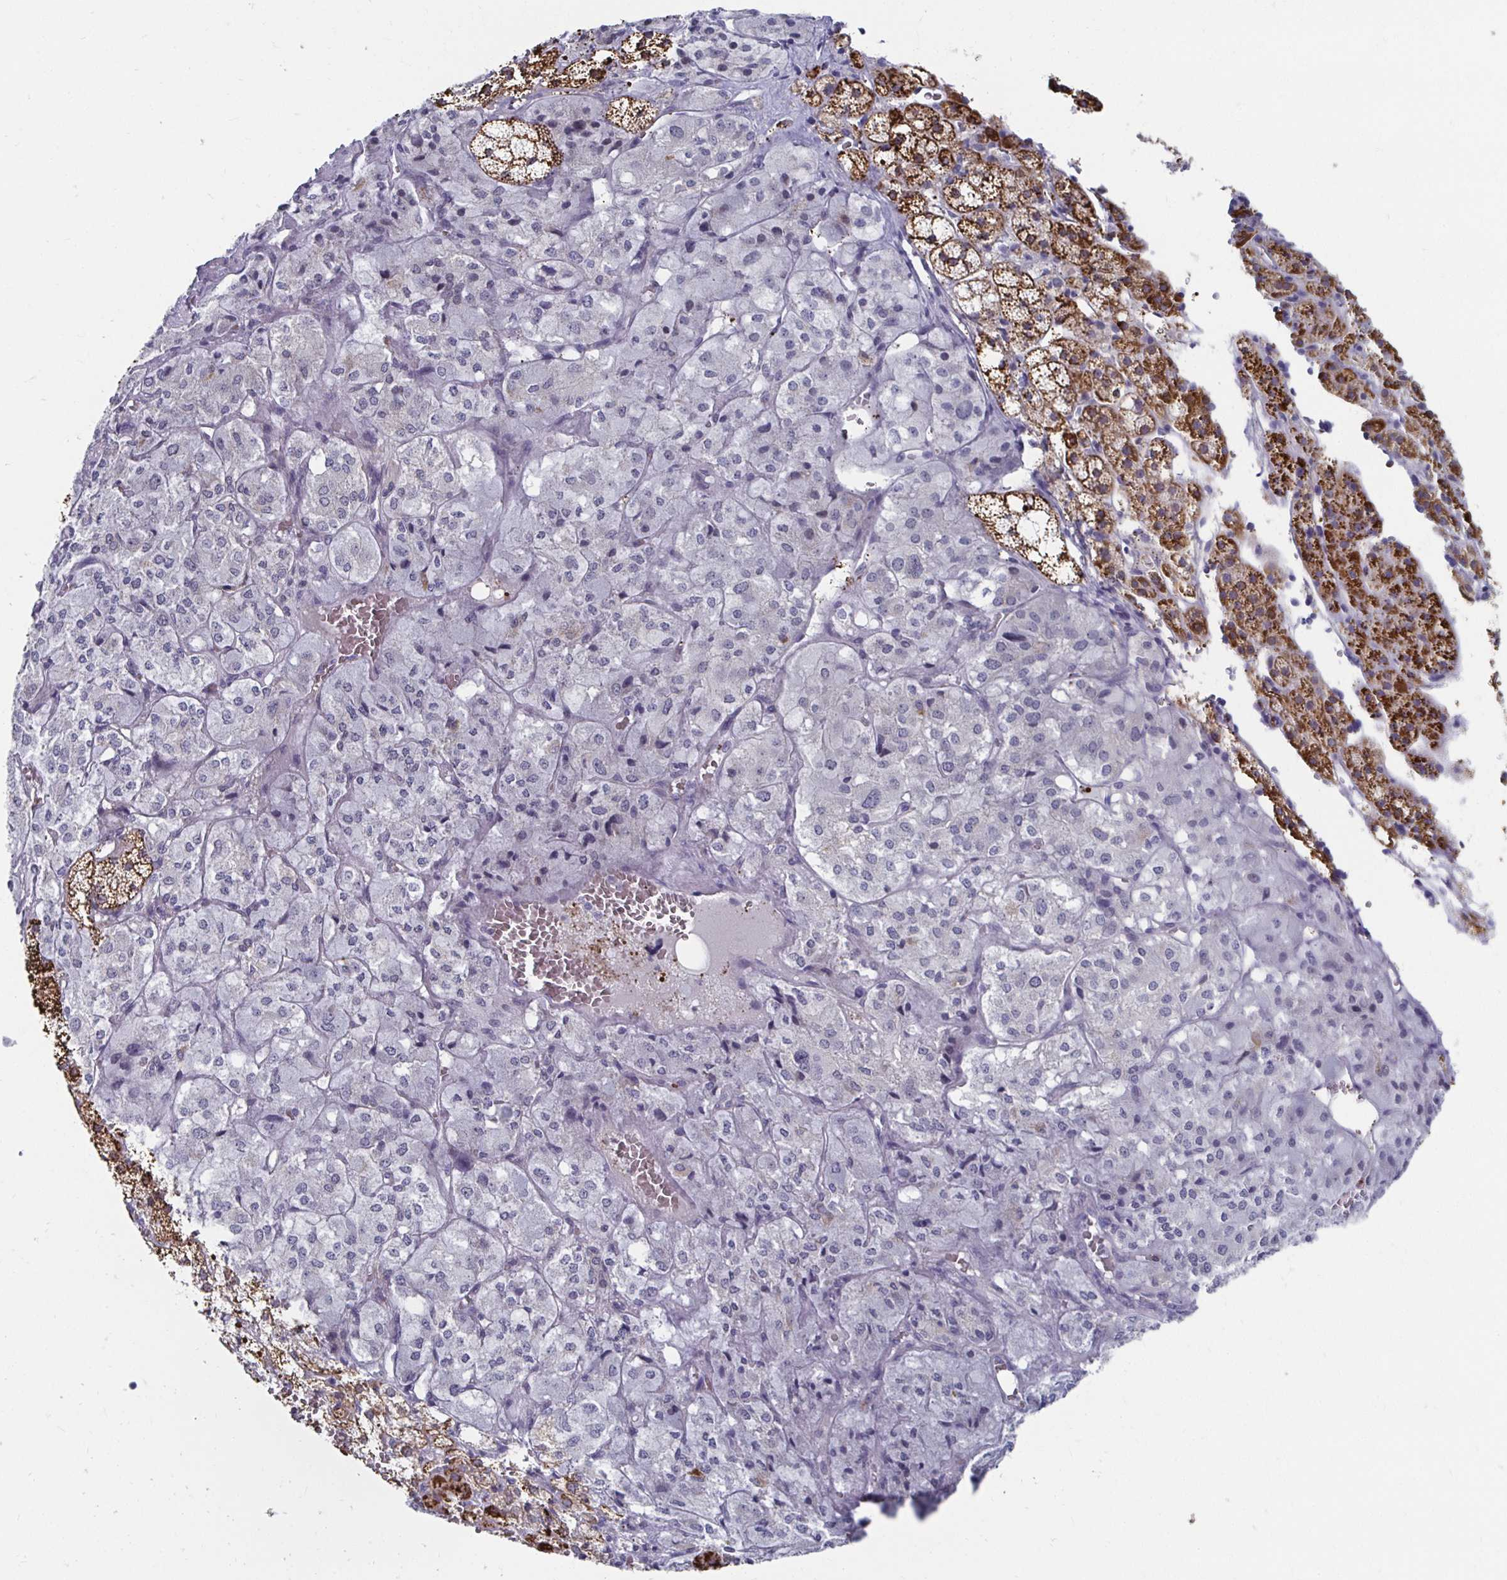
{"staining": {"intensity": "strong", "quantity": "25%-75%", "location": "cytoplasmic/membranous"}, "tissue": "adrenal gland", "cell_type": "Glandular cells", "image_type": "normal", "snomed": [{"axis": "morphology", "description": "Normal tissue, NOS"}, {"axis": "topography", "description": "Adrenal gland"}], "caption": "IHC of normal human adrenal gland reveals high levels of strong cytoplasmic/membranous expression in approximately 25%-75% of glandular cells.", "gene": "NOCT", "patient": {"sex": "male", "age": 53}}